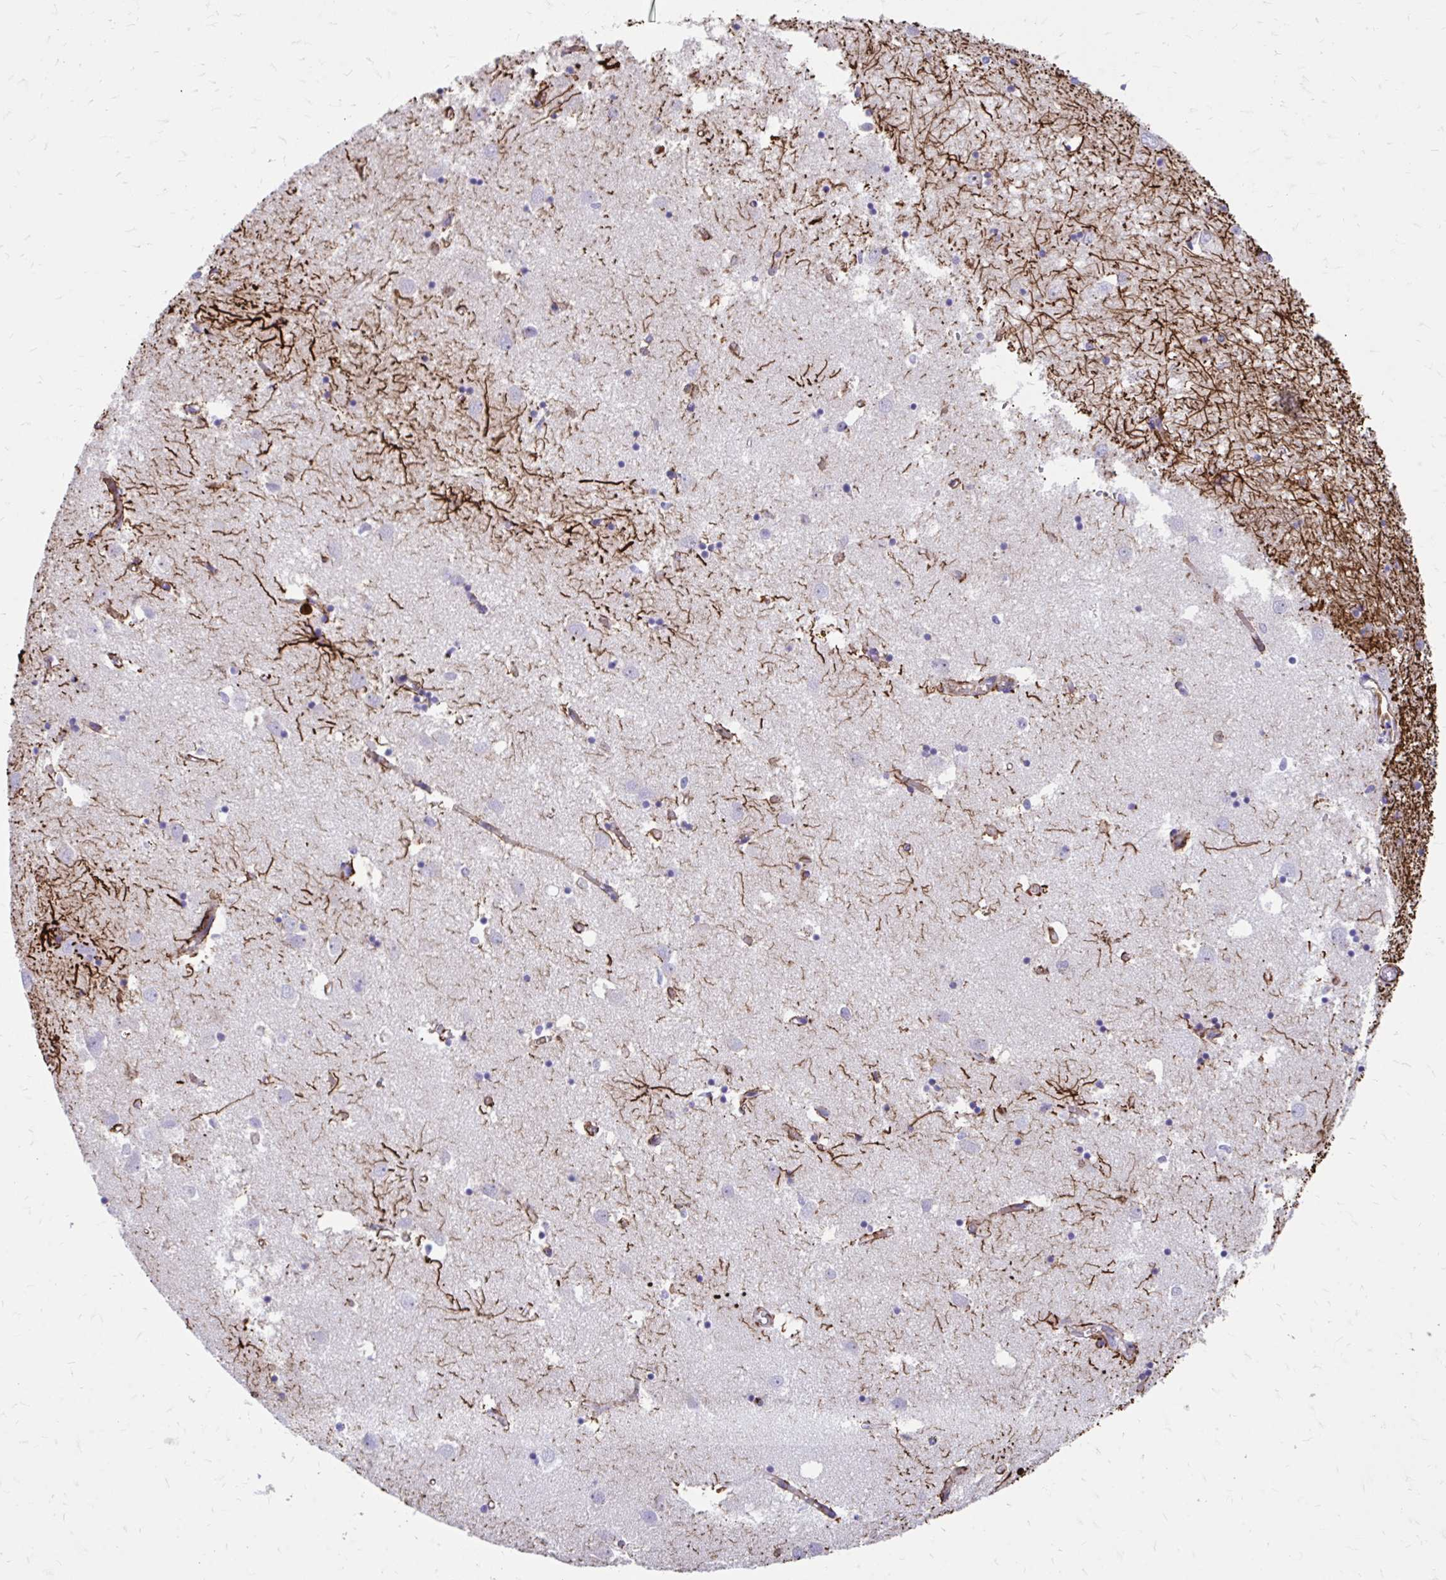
{"staining": {"intensity": "strong", "quantity": "25%-75%", "location": "cytoplasmic/membranous"}, "tissue": "caudate", "cell_type": "Glial cells", "image_type": "normal", "snomed": [{"axis": "morphology", "description": "Normal tissue, NOS"}, {"axis": "topography", "description": "Lateral ventricle wall"}], "caption": "Strong cytoplasmic/membranous protein expression is appreciated in about 25%-75% of glial cells in caudate. Using DAB (brown) and hematoxylin (blue) stains, captured at high magnification using brightfield microscopy.", "gene": "ZNF699", "patient": {"sex": "male", "age": 70}}